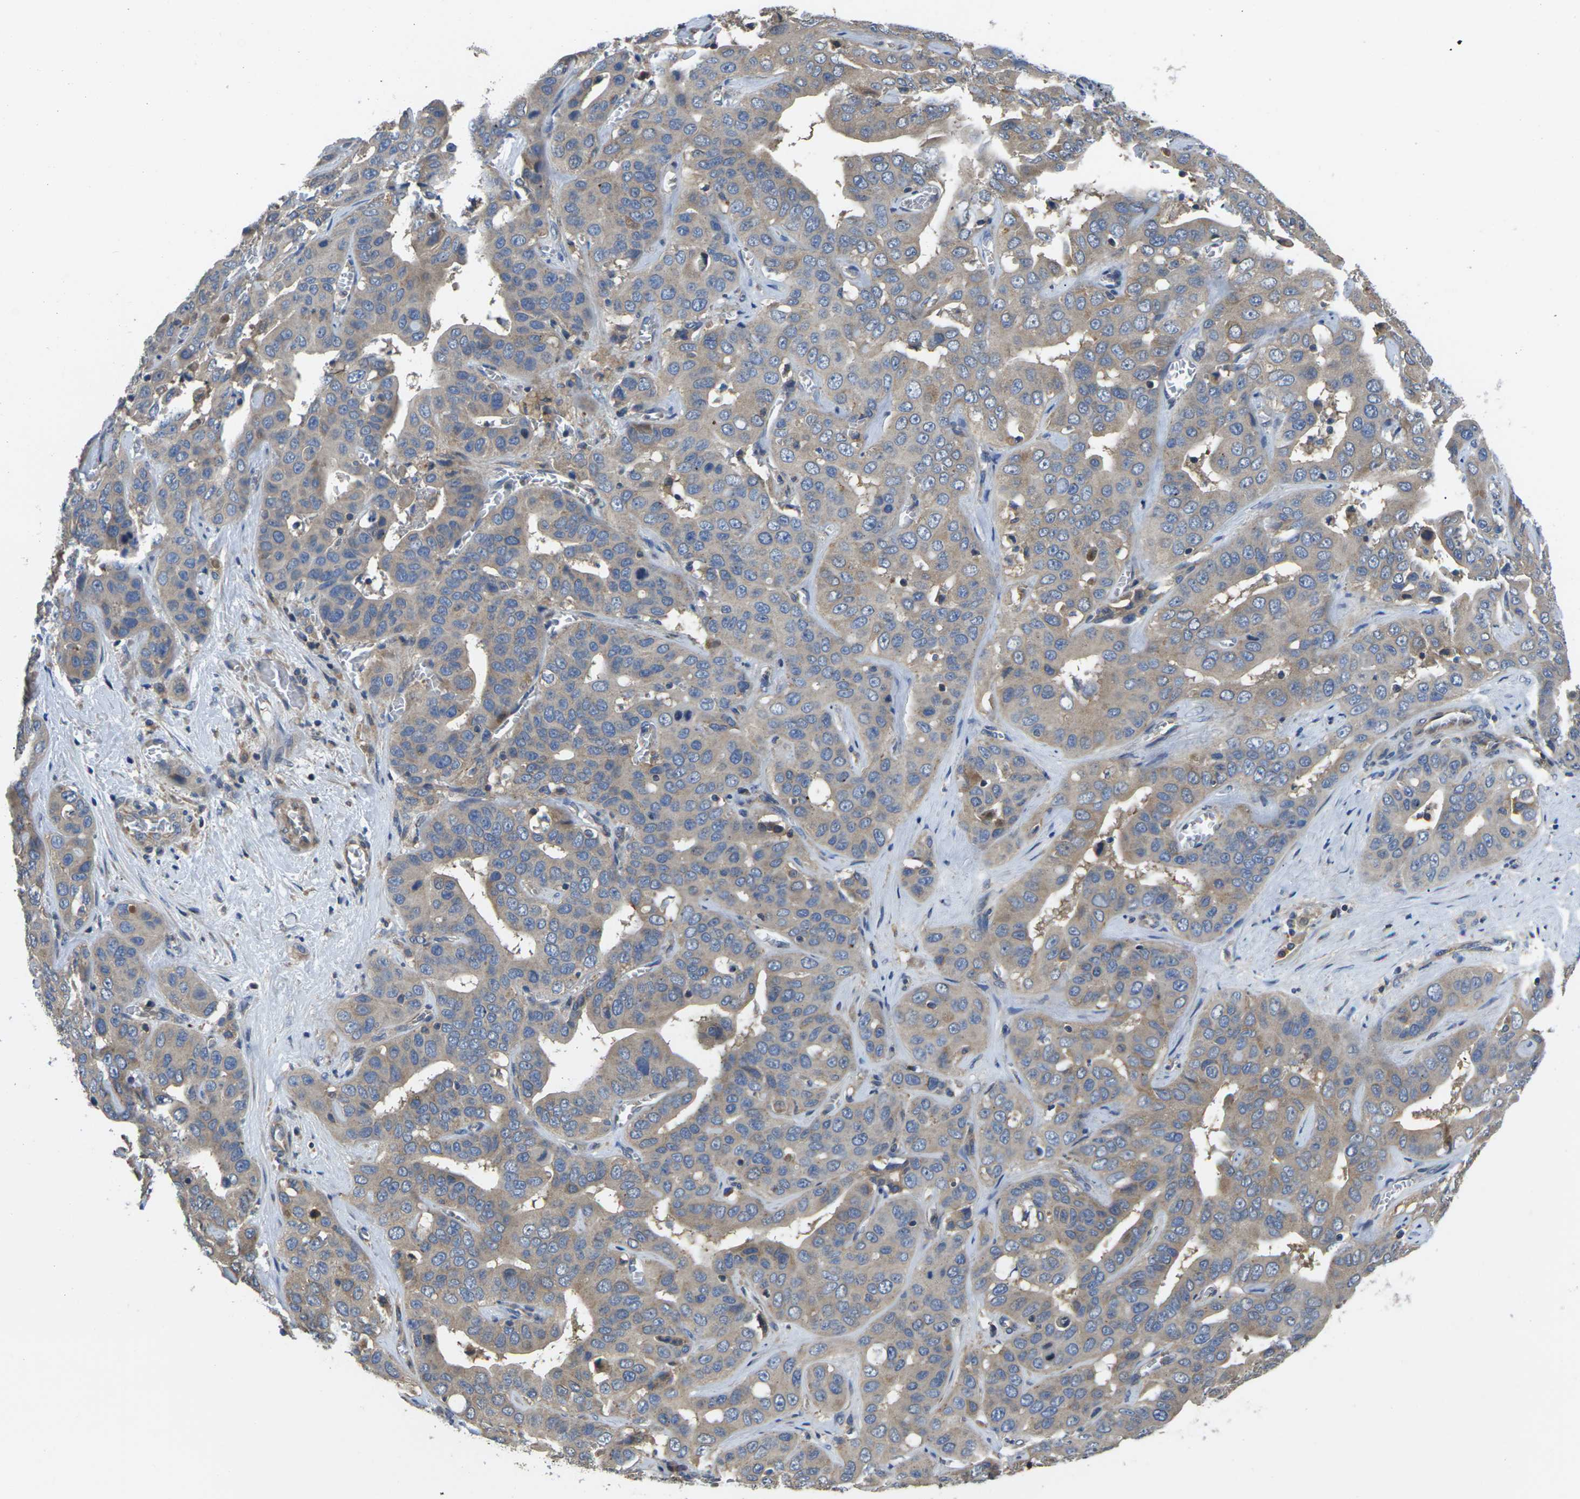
{"staining": {"intensity": "weak", "quantity": "25%-75%", "location": "cytoplasmic/membranous"}, "tissue": "liver cancer", "cell_type": "Tumor cells", "image_type": "cancer", "snomed": [{"axis": "morphology", "description": "Cholangiocarcinoma"}, {"axis": "topography", "description": "Liver"}], "caption": "Human liver cancer (cholangiocarcinoma) stained with a brown dye shows weak cytoplasmic/membranous positive expression in about 25%-75% of tumor cells.", "gene": "TMCC2", "patient": {"sex": "female", "age": 52}}